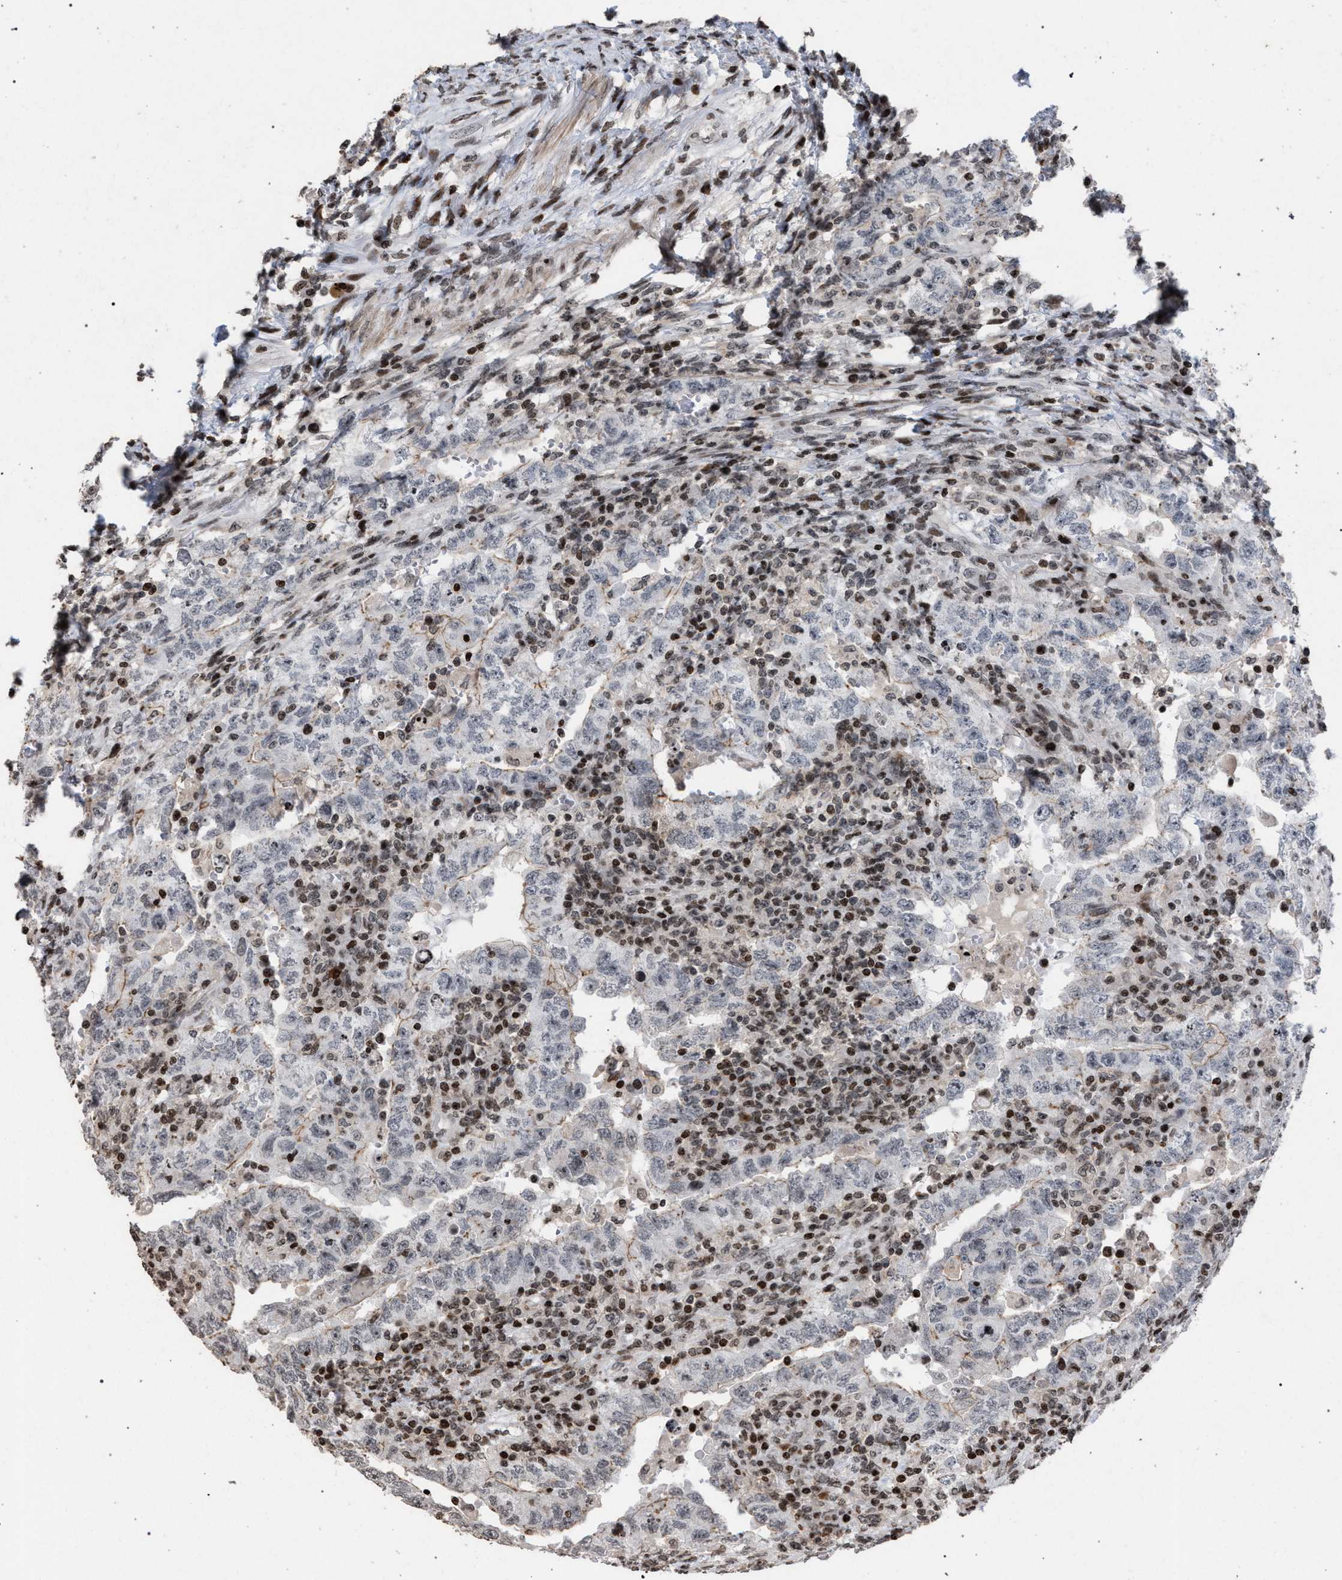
{"staining": {"intensity": "weak", "quantity": "<25%", "location": "nuclear"}, "tissue": "testis cancer", "cell_type": "Tumor cells", "image_type": "cancer", "snomed": [{"axis": "morphology", "description": "Carcinoma, Embryonal, NOS"}, {"axis": "topography", "description": "Testis"}], "caption": "IHC of human testis cancer (embryonal carcinoma) exhibits no positivity in tumor cells.", "gene": "FOXD3", "patient": {"sex": "male", "age": 26}}